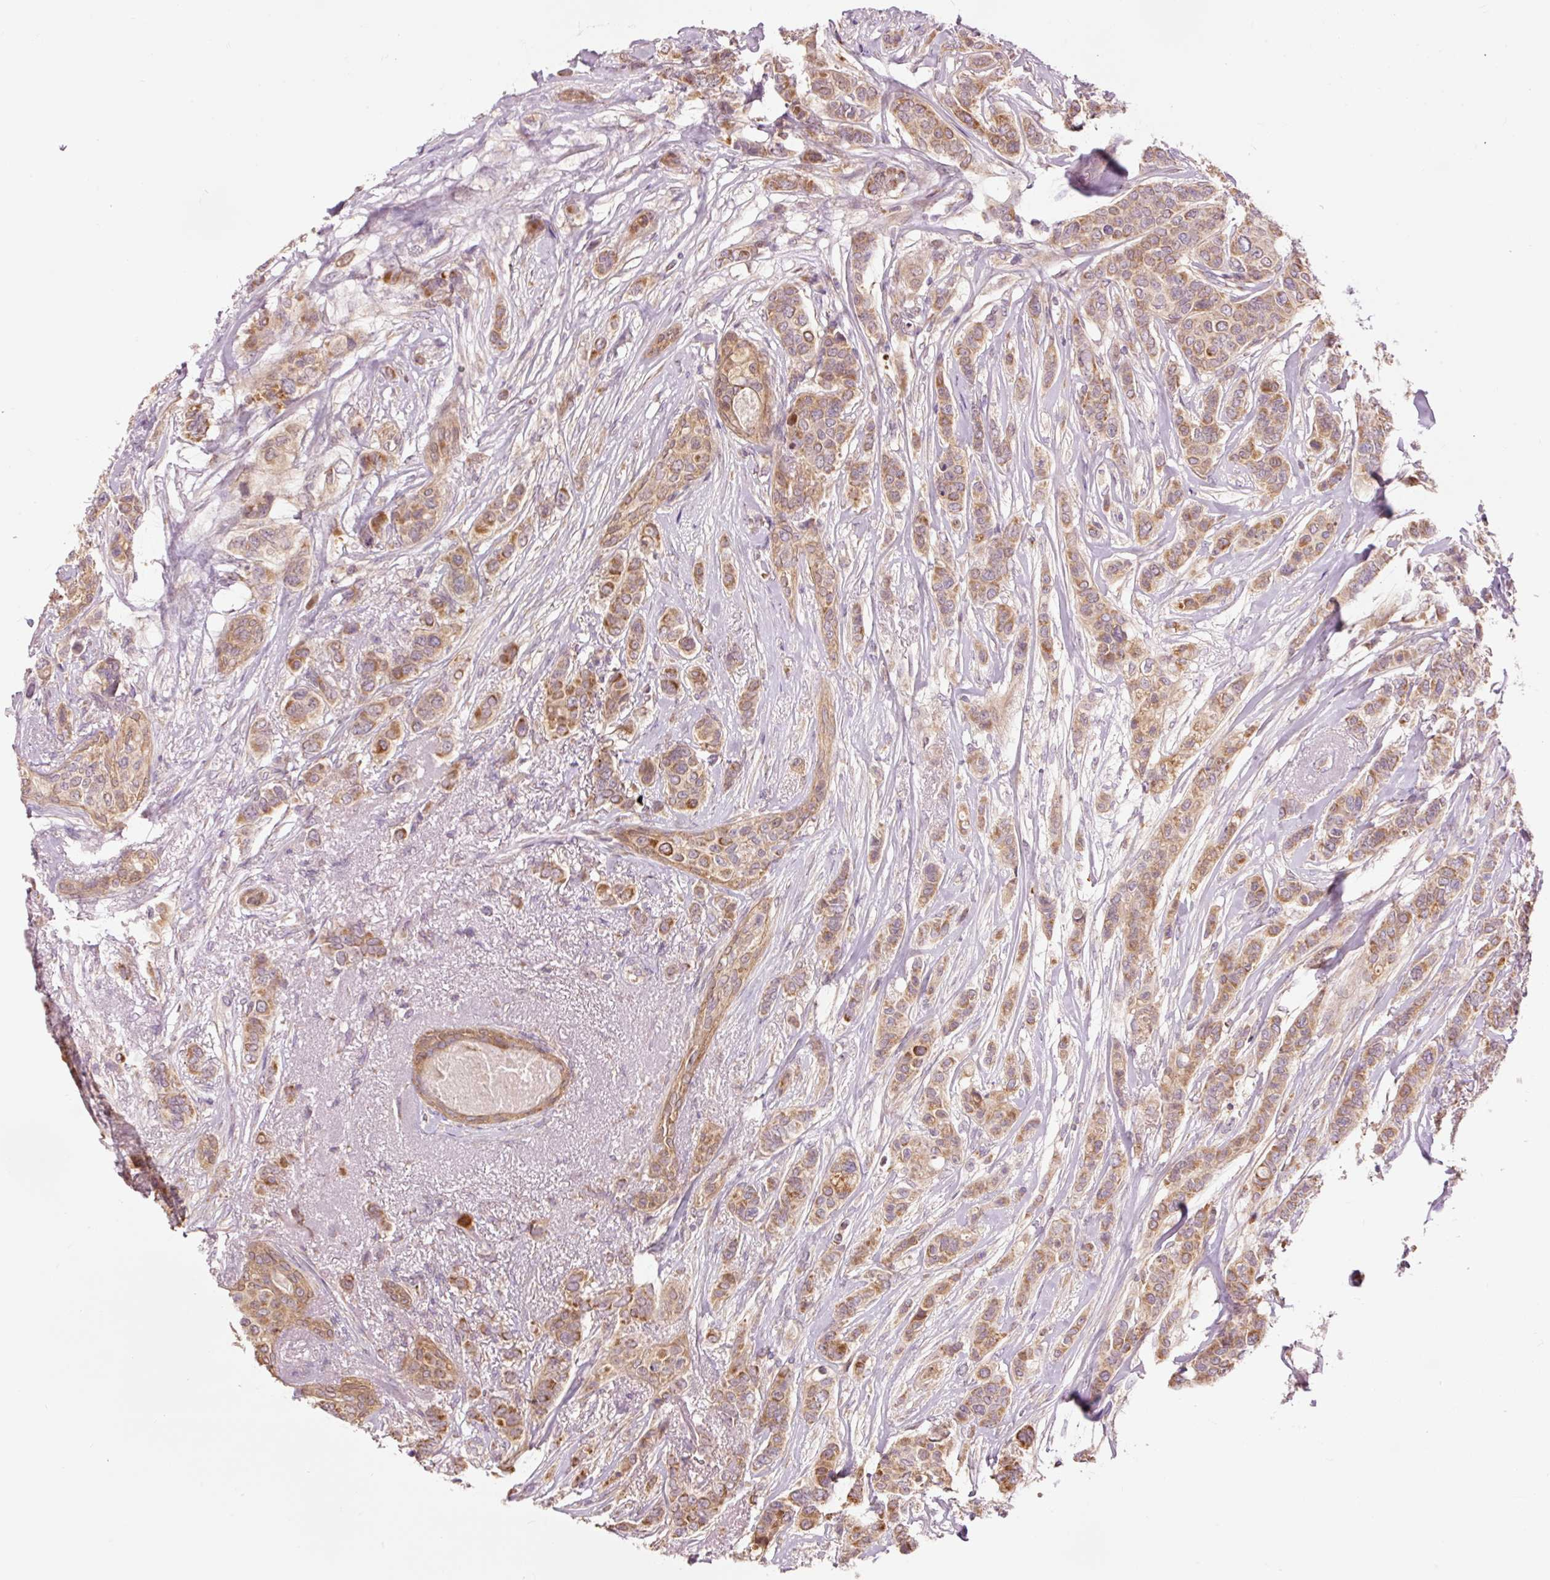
{"staining": {"intensity": "moderate", "quantity": ">75%", "location": "cytoplasmic/membranous"}, "tissue": "breast cancer", "cell_type": "Tumor cells", "image_type": "cancer", "snomed": [{"axis": "morphology", "description": "Lobular carcinoma"}, {"axis": "topography", "description": "Breast"}], "caption": "This is a micrograph of immunohistochemistry (IHC) staining of breast cancer (lobular carcinoma), which shows moderate positivity in the cytoplasmic/membranous of tumor cells.", "gene": "PRDX5", "patient": {"sex": "female", "age": 51}}